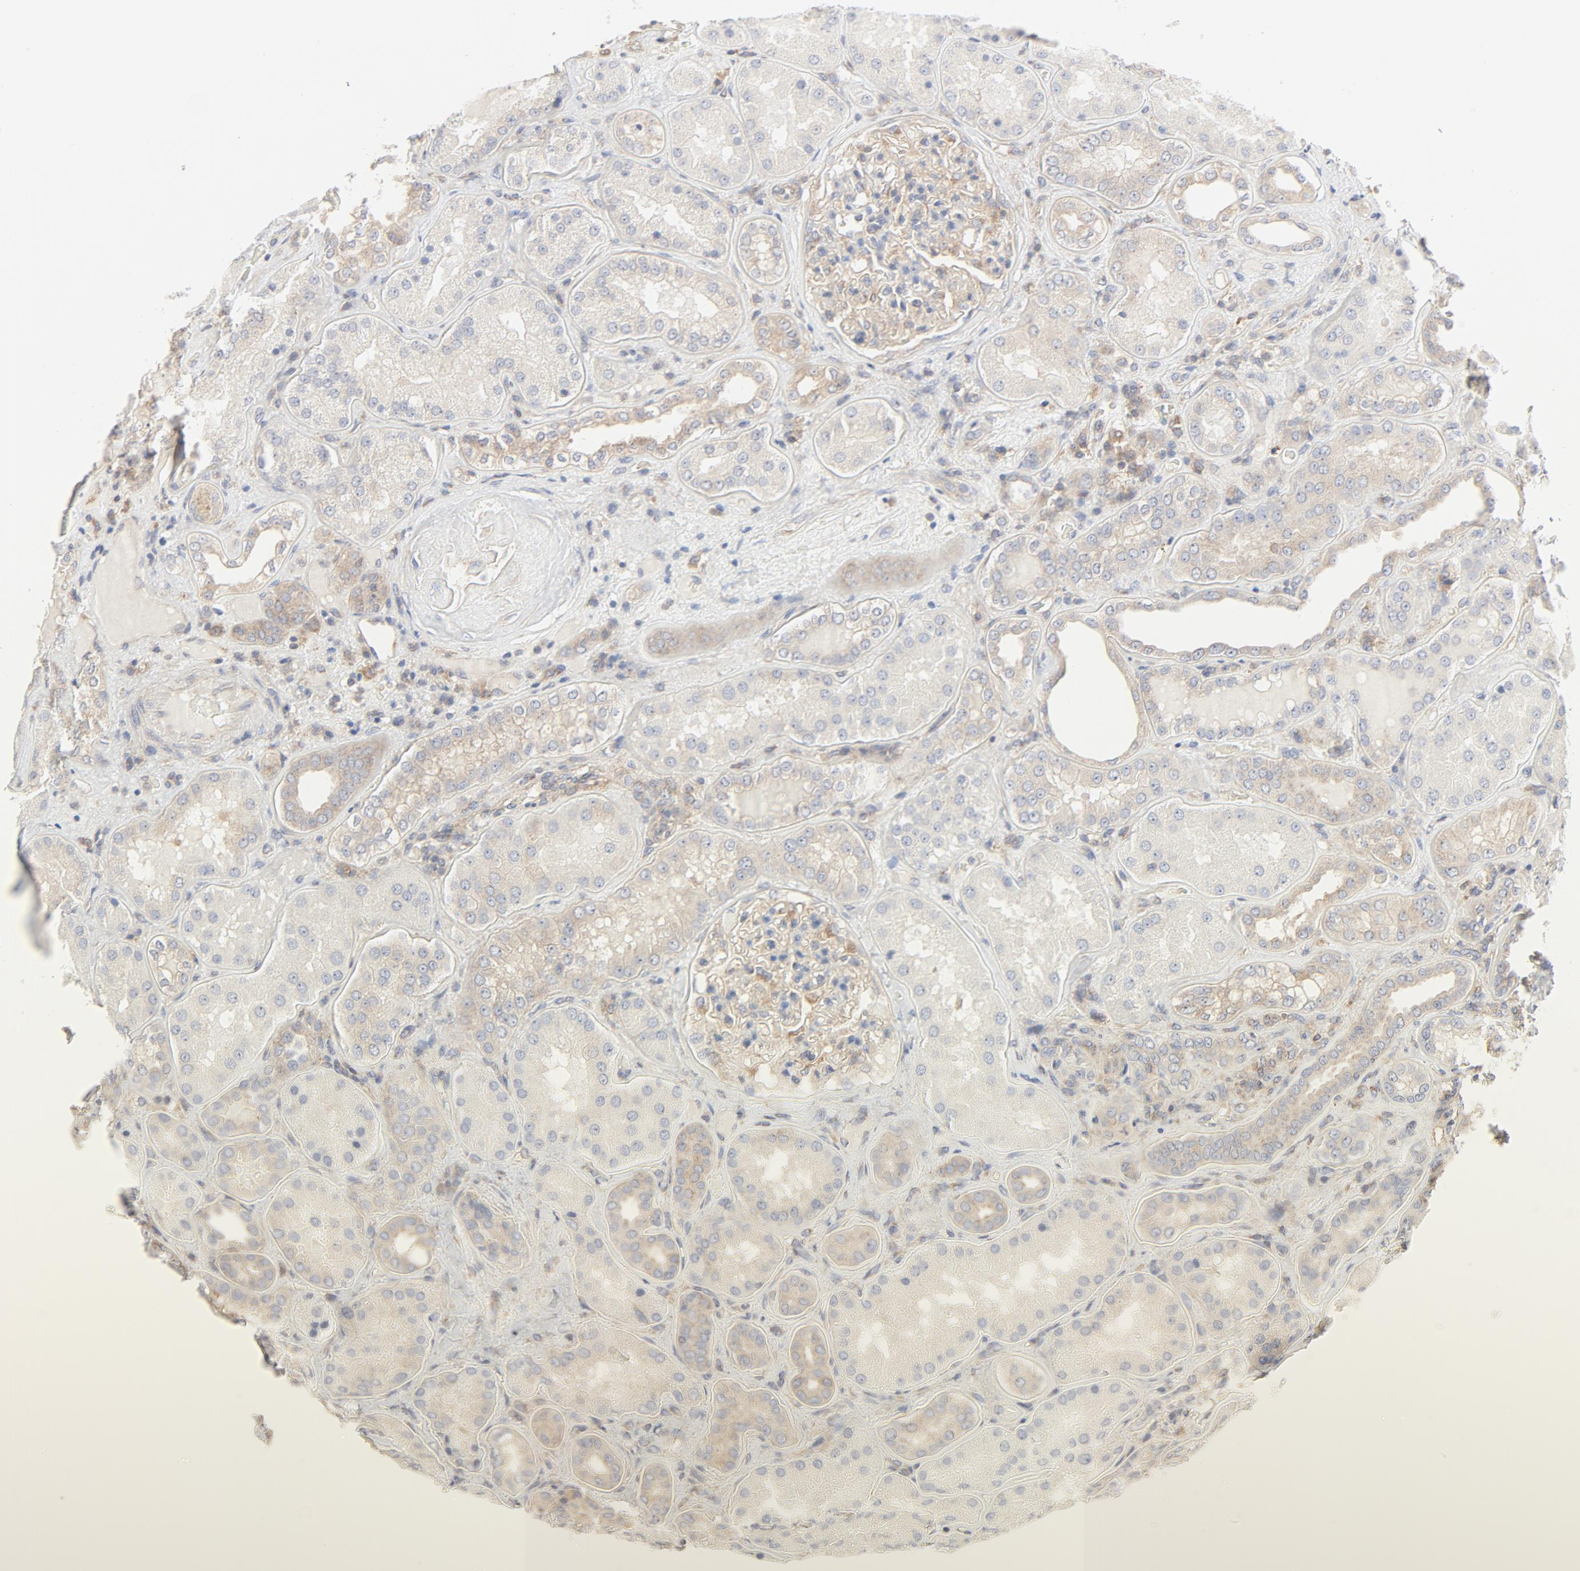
{"staining": {"intensity": "moderate", "quantity": "25%-75%", "location": "cytoplasmic/membranous"}, "tissue": "kidney", "cell_type": "Cells in glomeruli", "image_type": "normal", "snomed": [{"axis": "morphology", "description": "Normal tissue, NOS"}, {"axis": "topography", "description": "Kidney"}], "caption": "Moderate cytoplasmic/membranous expression is present in about 25%-75% of cells in glomeruli in normal kidney.", "gene": "RABEP1", "patient": {"sex": "female", "age": 56}}